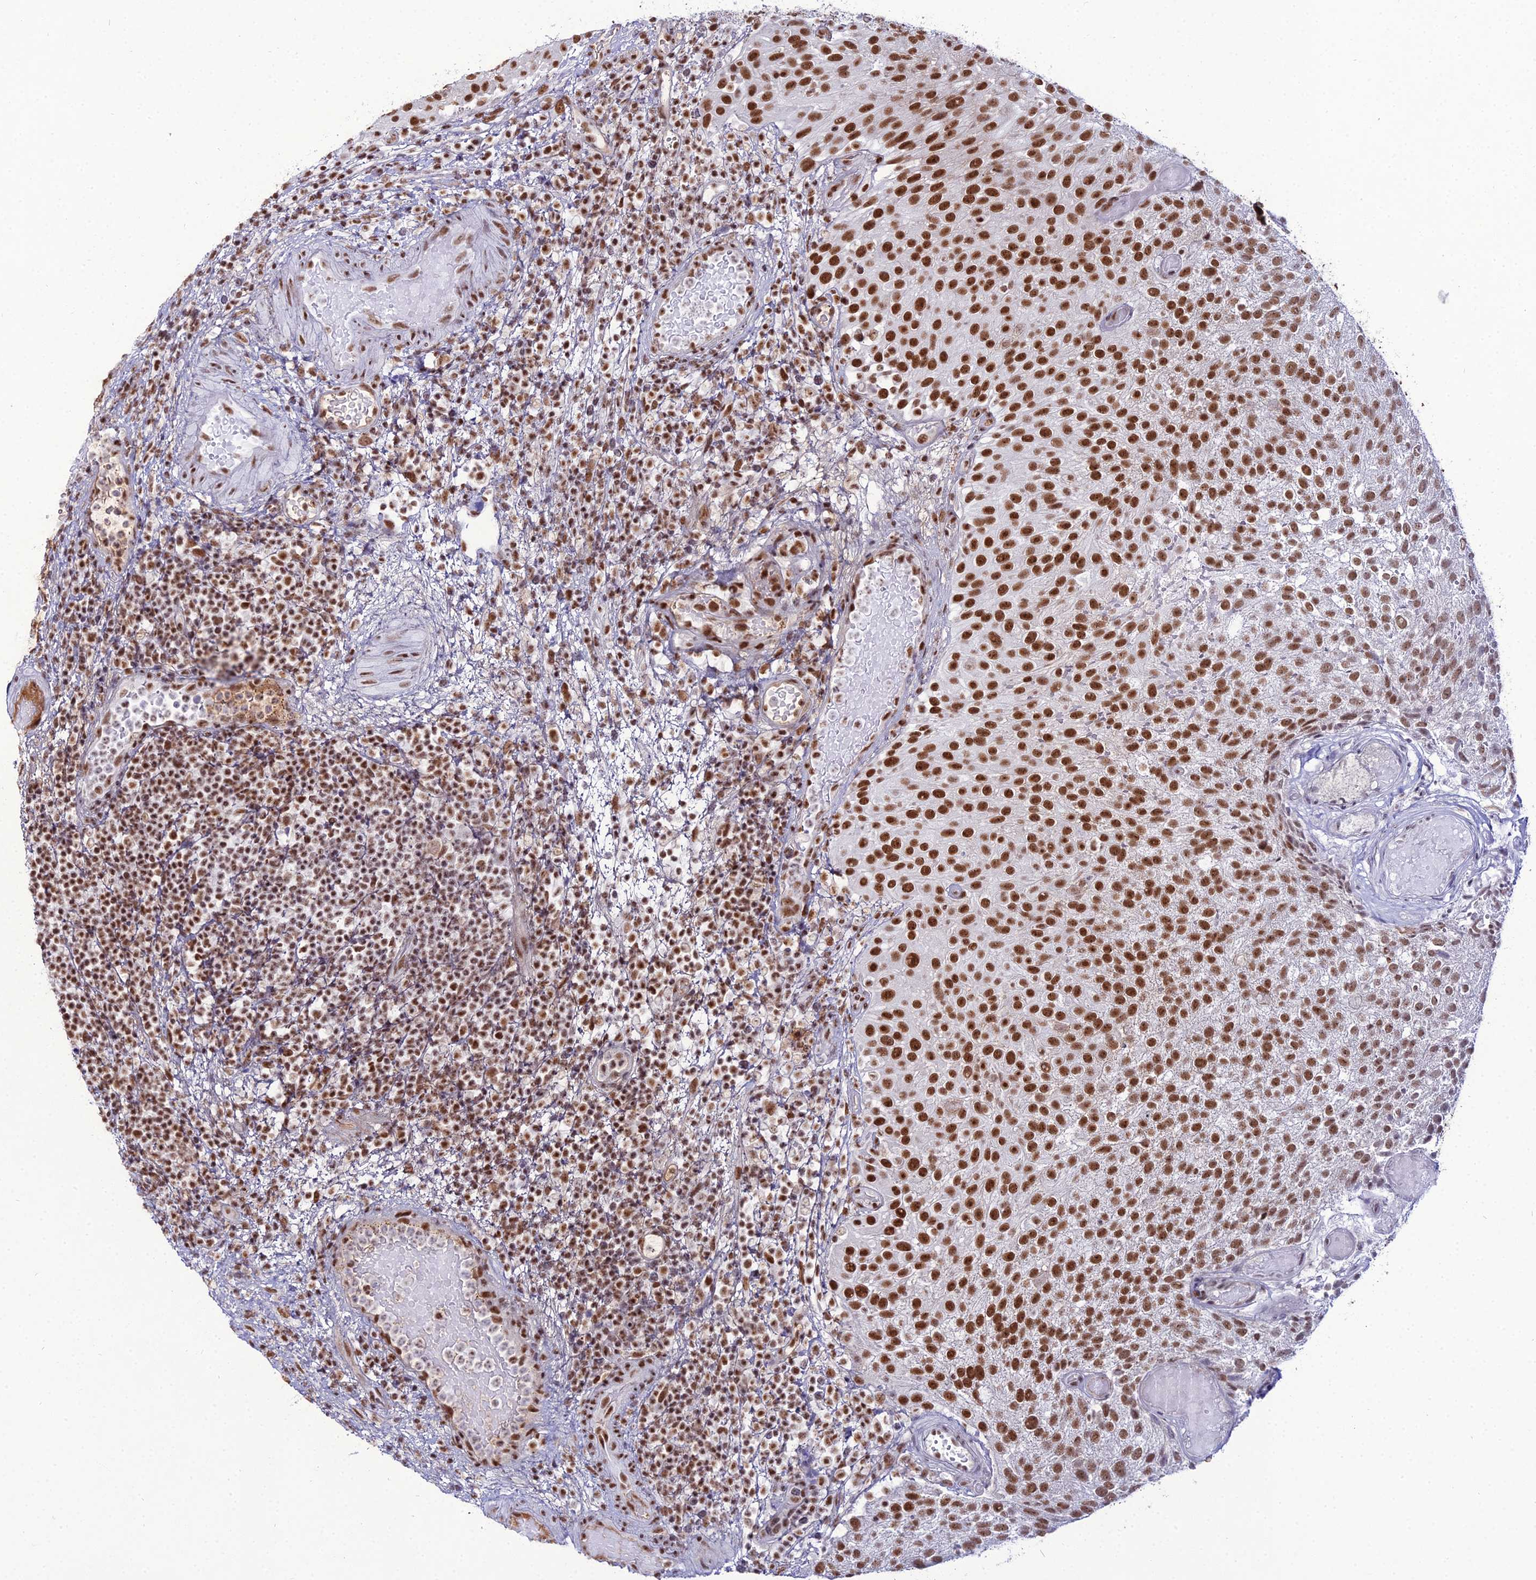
{"staining": {"intensity": "strong", "quantity": ">75%", "location": "nuclear"}, "tissue": "urothelial cancer", "cell_type": "Tumor cells", "image_type": "cancer", "snomed": [{"axis": "morphology", "description": "Urothelial carcinoma, Low grade"}, {"axis": "topography", "description": "Urinary bladder"}], "caption": "DAB (3,3'-diaminobenzidine) immunohistochemical staining of human urothelial carcinoma (low-grade) reveals strong nuclear protein positivity in about >75% of tumor cells.", "gene": "RBM12", "patient": {"sex": "male", "age": 78}}